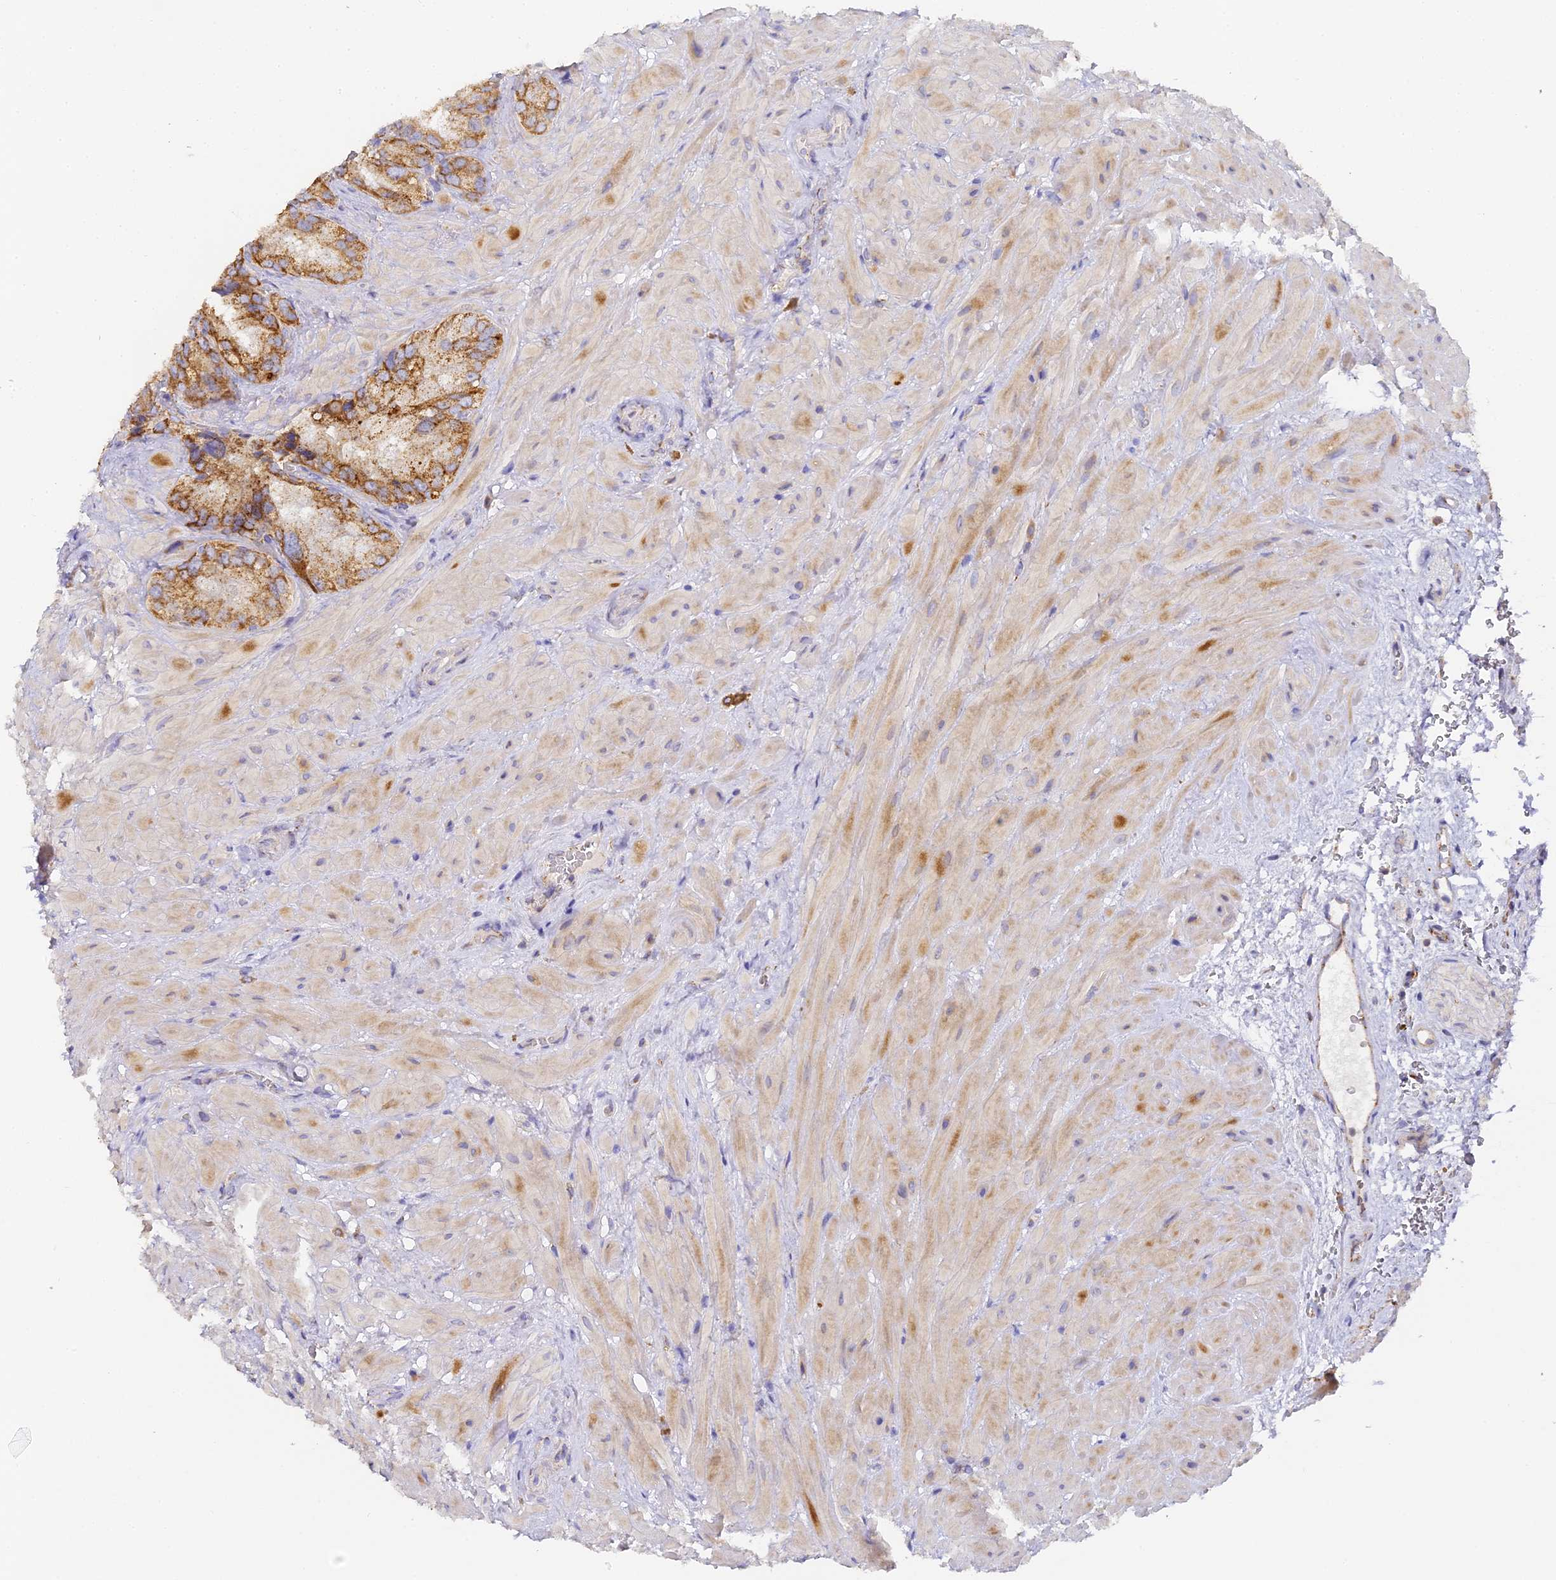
{"staining": {"intensity": "strong", "quantity": ">75%", "location": "cytoplasmic/membranous"}, "tissue": "seminal vesicle", "cell_type": "Glandular cells", "image_type": "normal", "snomed": [{"axis": "morphology", "description": "Normal tissue, NOS"}, {"axis": "topography", "description": "Seminal veicle"}], "caption": "Protein analysis of unremarkable seminal vesicle exhibits strong cytoplasmic/membranous staining in approximately >75% of glandular cells.", "gene": "DONSON", "patient": {"sex": "male", "age": 62}}